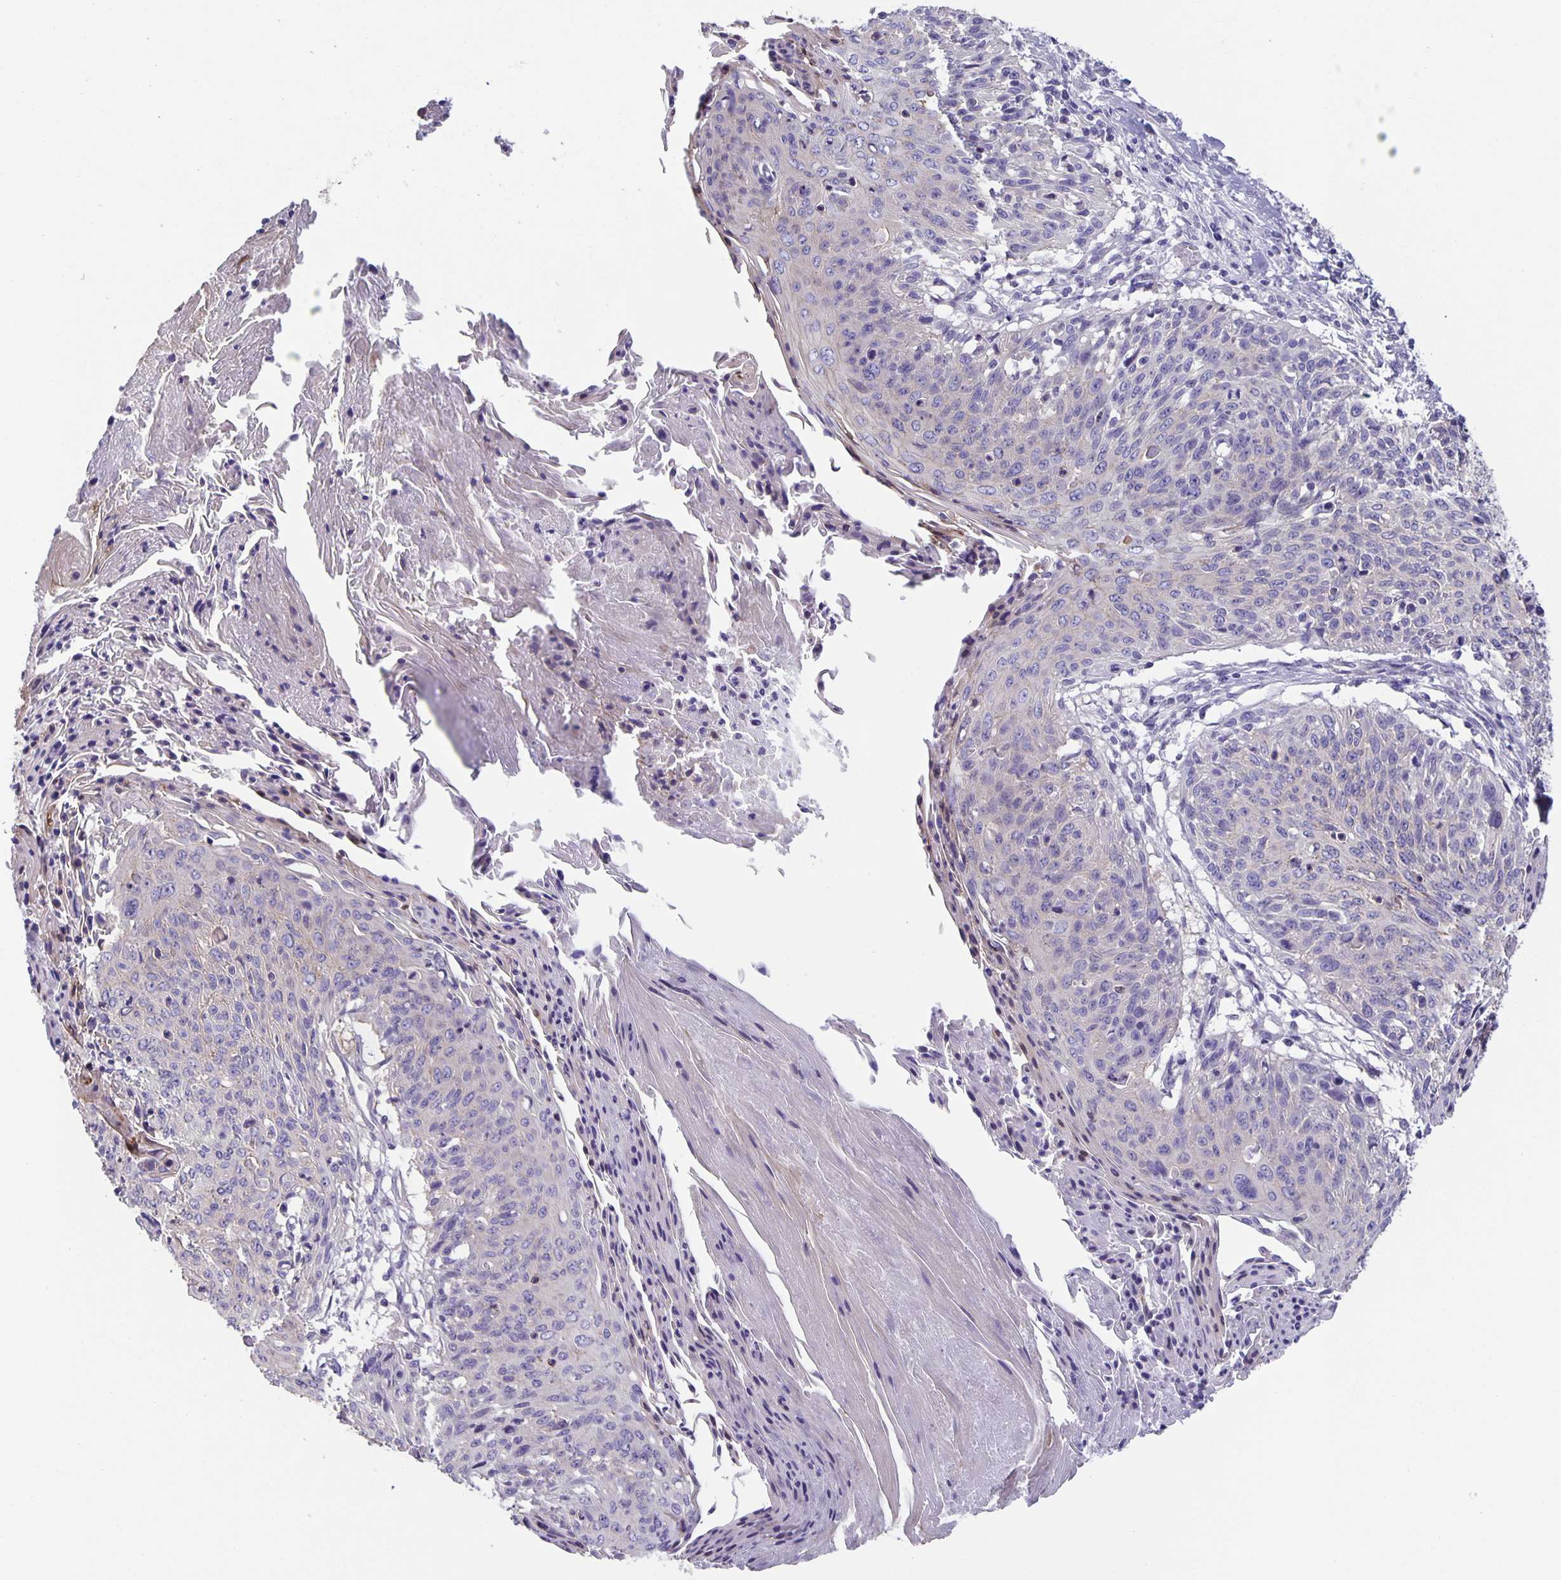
{"staining": {"intensity": "negative", "quantity": "none", "location": "none"}, "tissue": "cervical cancer", "cell_type": "Tumor cells", "image_type": "cancer", "snomed": [{"axis": "morphology", "description": "Squamous cell carcinoma, NOS"}, {"axis": "topography", "description": "Cervix"}], "caption": "The photomicrograph exhibits no significant expression in tumor cells of cervical cancer.", "gene": "PTPN3", "patient": {"sex": "female", "age": 45}}